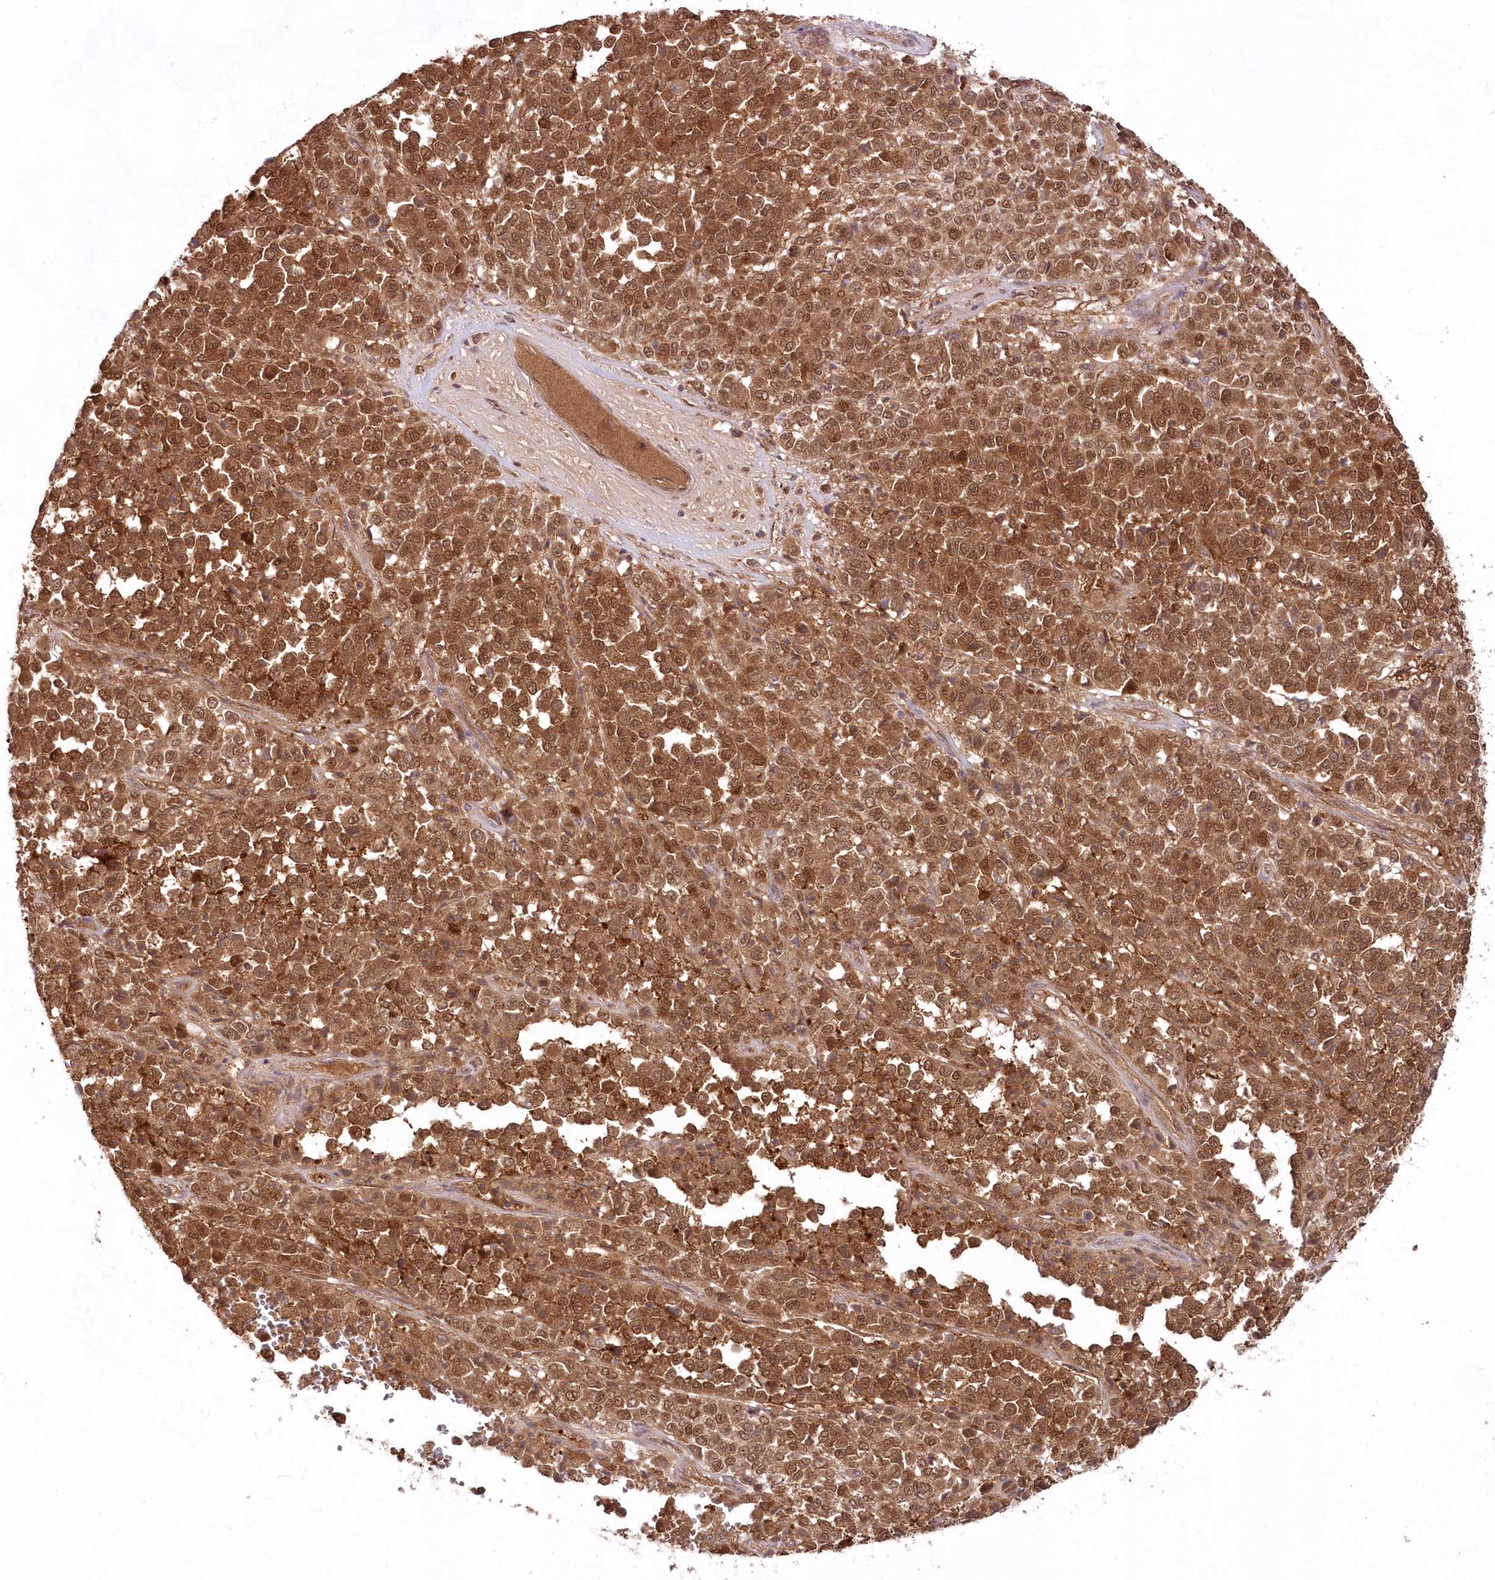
{"staining": {"intensity": "moderate", "quantity": ">75%", "location": "cytoplasmic/membranous,nuclear"}, "tissue": "melanoma", "cell_type": "Tumor cells", "image_type": "cancer", "snomed": [{"axis": "morphology", "description": "Malignant melanoma, Metastatic site"}, {"axis": "topography", "description": "Pancreas"}], "caption": "A medium amount of moderate cytoplasmic/membranous and nuclear expression is appreciated in approximately >75% of tumor cells in malignant melanoma (metastatic site) tissue. The protein of interest is stained brown, and the nuclei are stained in blue (DAB IHC with brightfield microscopy, high magnification).", "gene": "IMPA1", "patient": {"sex": "female", "age": 30}}